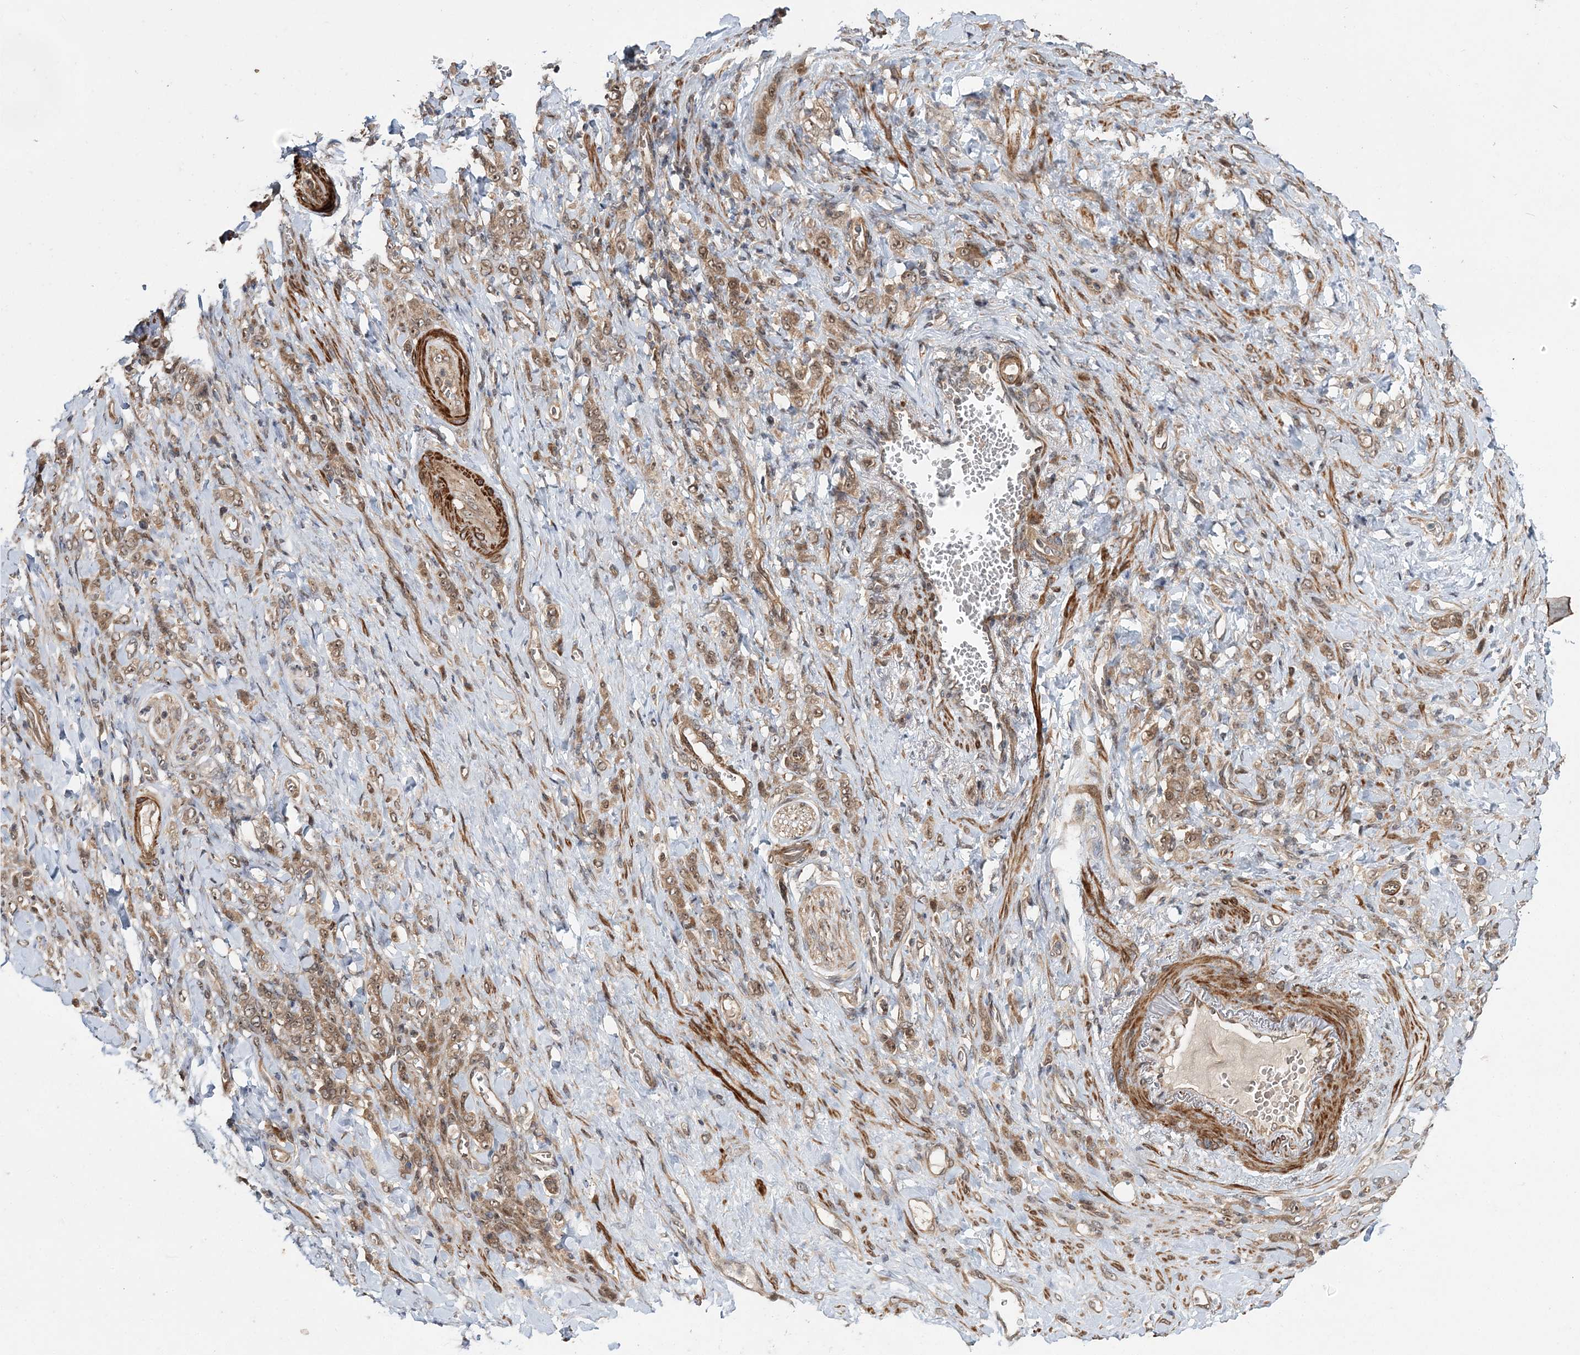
{"staining": {"intensity": "moderate", "quantity": ">75%", "location": "cytoplasmic/membranous,nuclear"}, "tissue": "stomach cancer", "cell_type": "Tumor cells", "image_type": "cancer", "snomed": [{"axis": "morphology", "description": "Normal tissue, NOS"}, {"axis": "morphology", "description": "Adenocarcinoma, NOS"}, {"axis": "topography", "description": "Stomach"}], "caption": "Protein expression analysis of stomach cancer (adenocarcinoma) reveals moderate cytoplasmic/membranous and nuclear positivity in about >75% of tumor cells.", "gene": "UBTD2", "patient": {"sex": "male", "age": 82}}